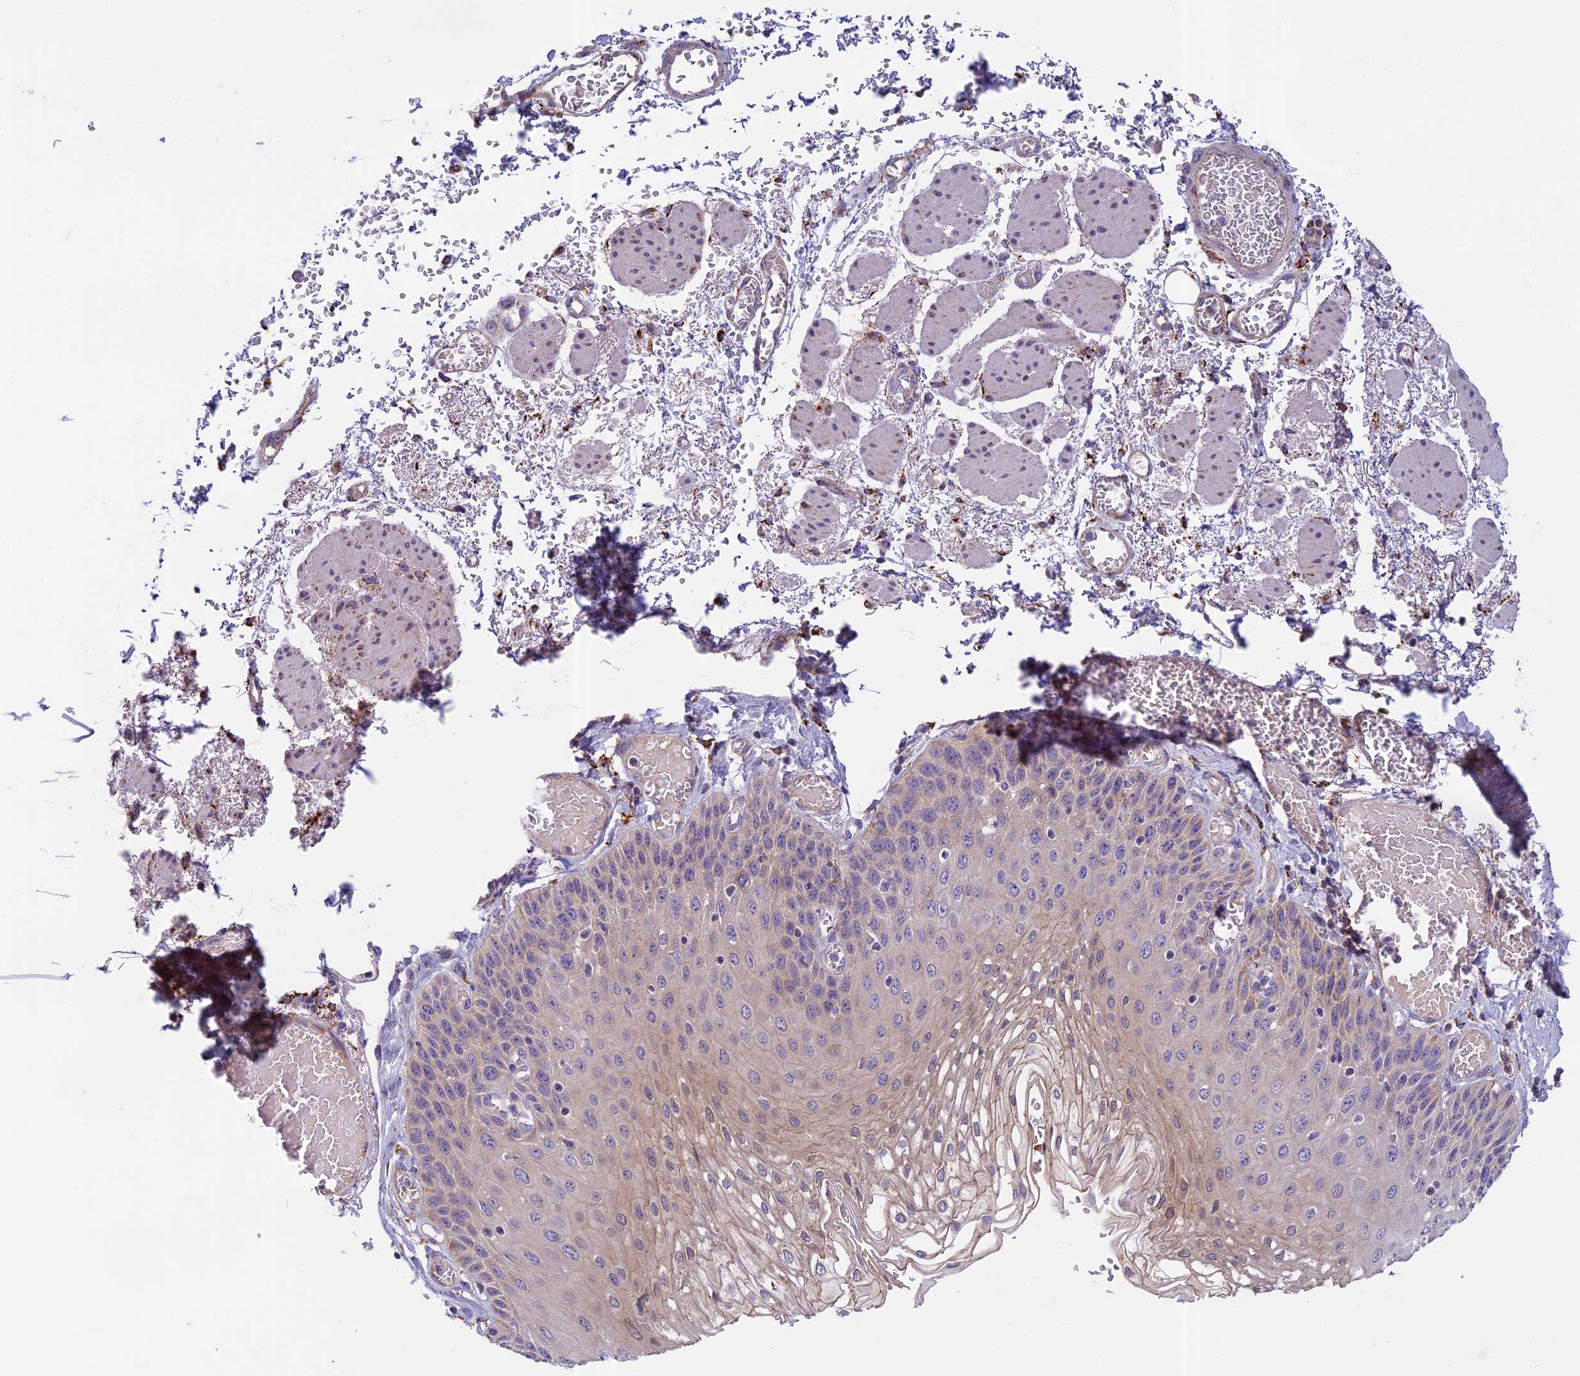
{"staining": {"intensity": "moderate", "quantity": "25%-75%", "location": "cytoplasmic/membranous"}, "tissue": "esophagus", "cell_type": "Squamous epithelial cells", "image_type": "normal", "snomed": [{"axis": "morphology", "description": "Normal tissue, NOS"}, {"axis": "topography", "description": "Esophagus"}], "caption": "Brown immunohistochemical staining in normal human esophagus reveals moderate cytoplasmic/membranous expression in about 25%-75% of squamous epithelial cells. (DAB IHC, brown staining for protein, blue staining for nuclei).", "gene": "SEMA7A", "patient": {"sex": "male", "age": 81}}